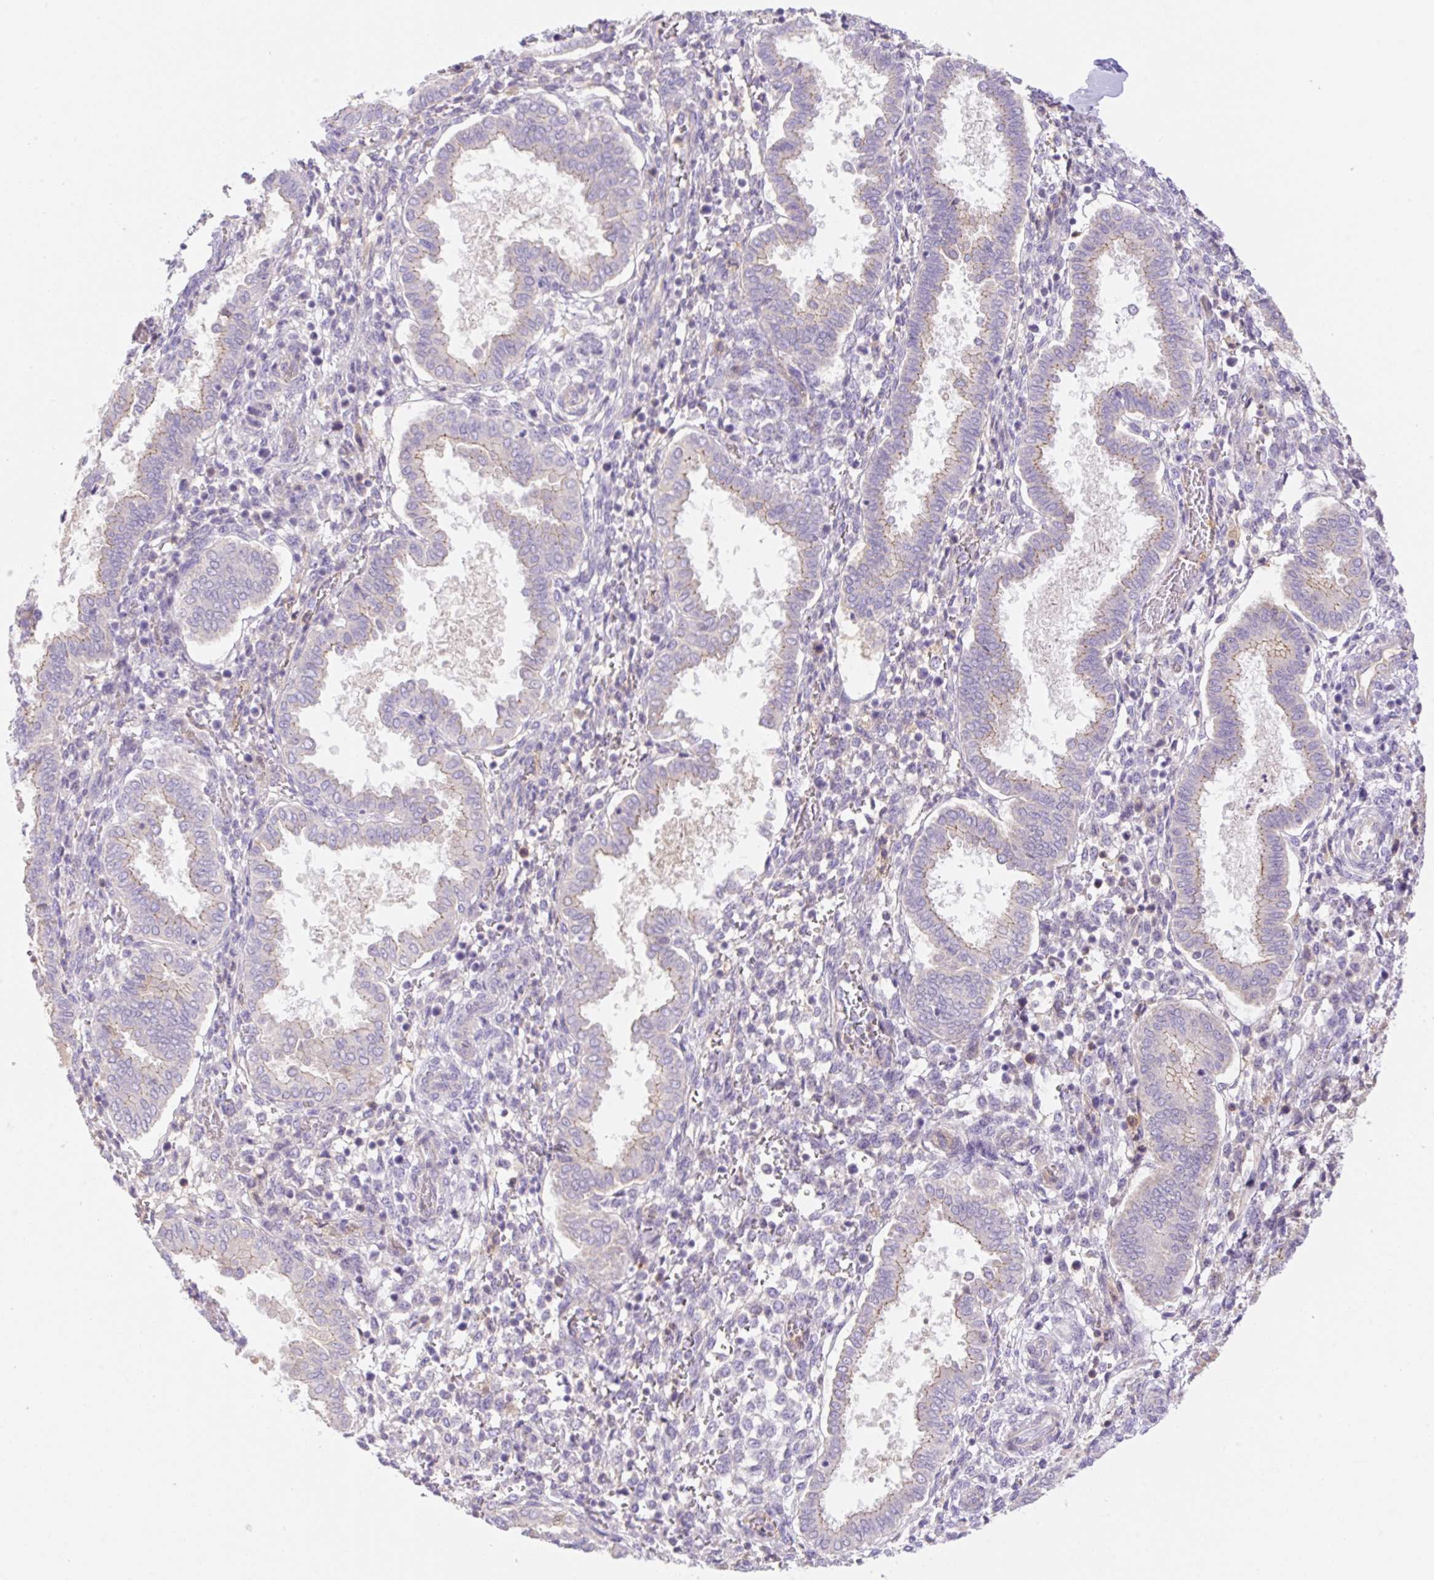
{"staining": {"intensity": "negative", "quantity": "none", "location": "none"}, "tissue": "endometrium", "cell_type": "Cells in endometrial stroma", "image_type": "normal", "snomed": [{"axis": "morphology", "description": "Normal tissue, NOS"}, {"axis": "topography", "description": "Endometrium"}], "caption": "DAB (3,3'-diaminobenzidine) immunohistochemical staining of normal human endometrium exhibits no significant staining in cells in endometrial stroma. The staining is performed using DAB brown chromogen with nuclei counter-stained in using hematoxylin.", "gene": "DENND5A", "patient": {"sex": "female", "age": 24}}